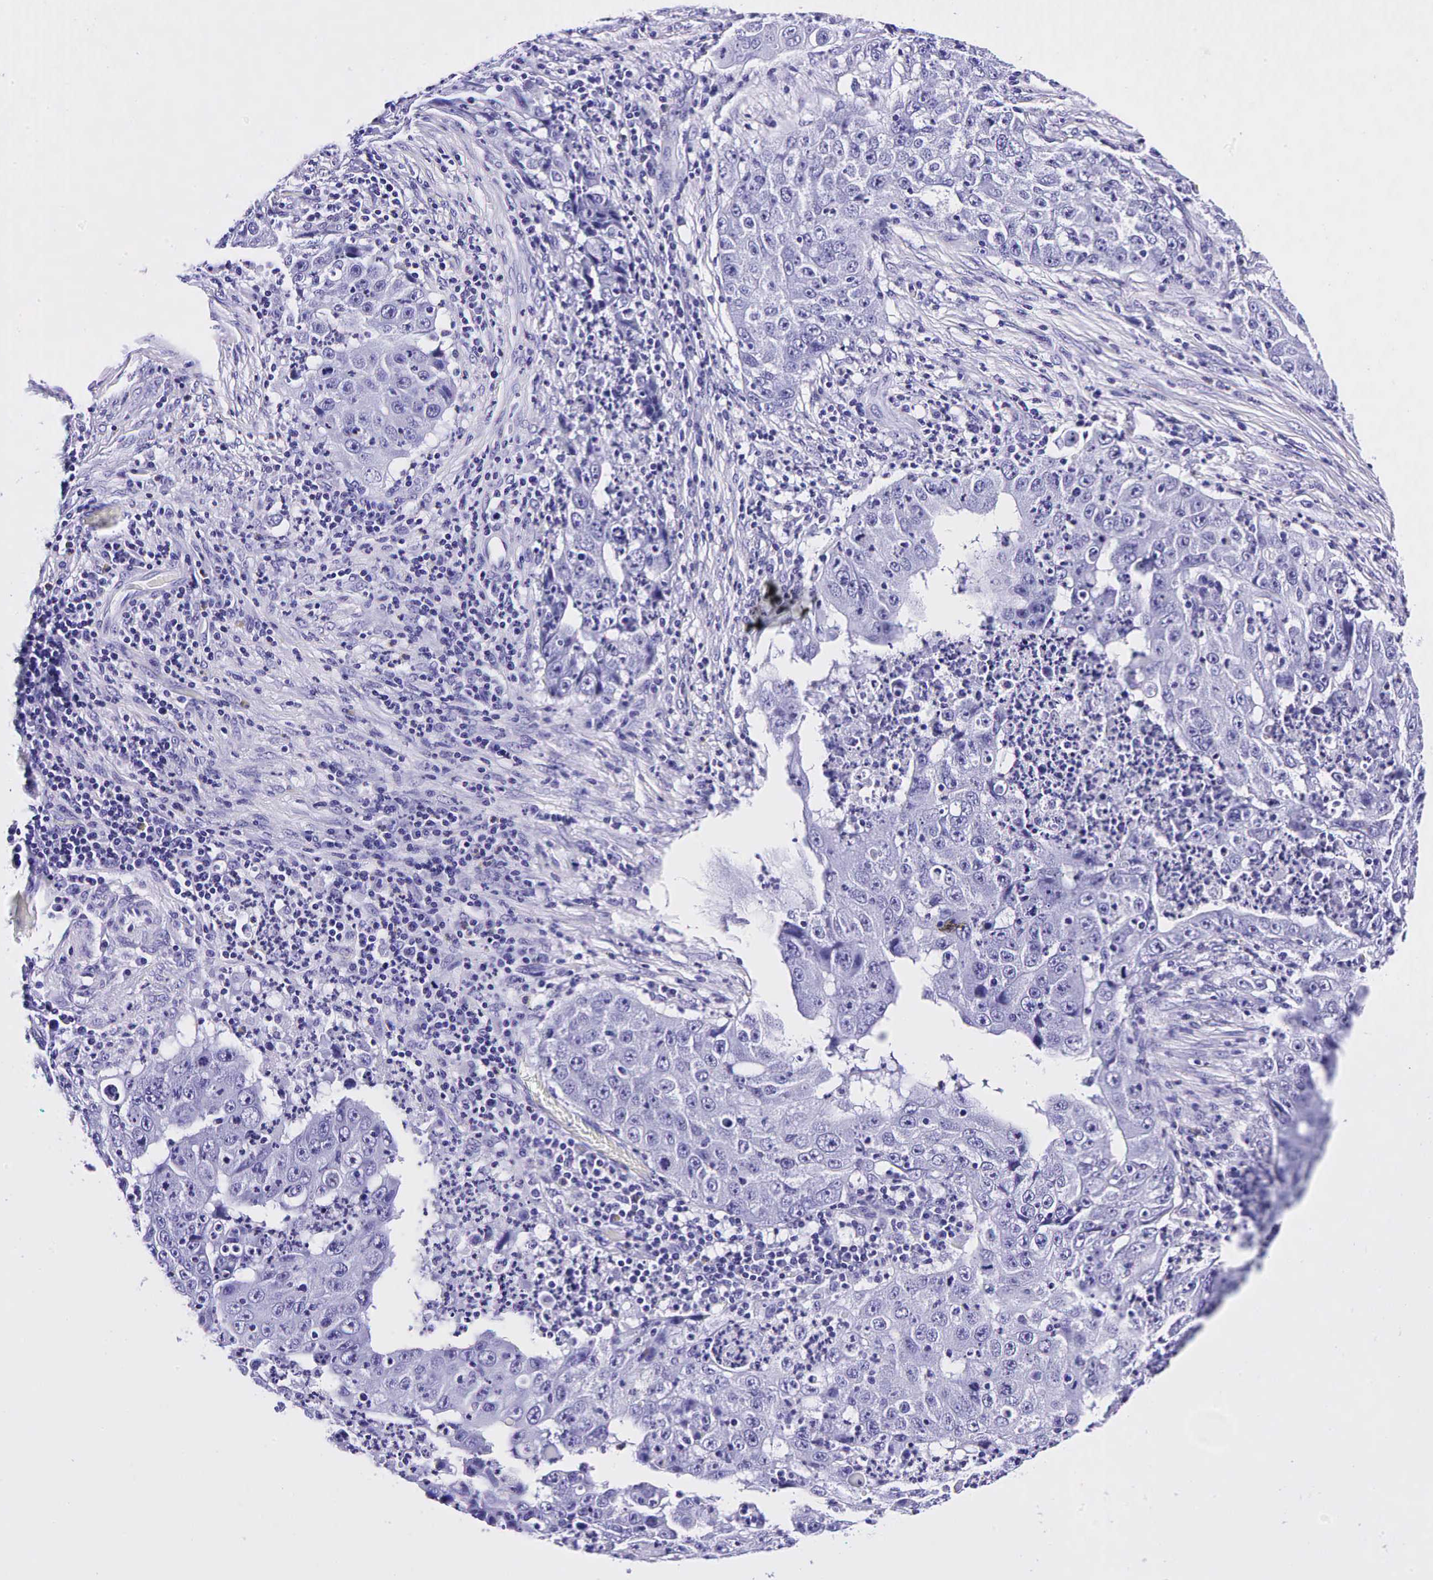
{"staining": {"intensity": "negative", "quantity": "none", "location": "none"}, "tissue": "lung cancer", "cell_type": "Tumor cells", "image_type": "cancer", "snomed": [{"axis": "morphology", "description": "Squamous cell carcinoma, NOS"}, {"axis": "topography", "description": "Lung"}], "caption": "Tumor cells are negative for protein expression in human lung cancer (squamous cell carcinoma).", "gene": "GAST", "patient": {"sex": "male", "age": 64}}